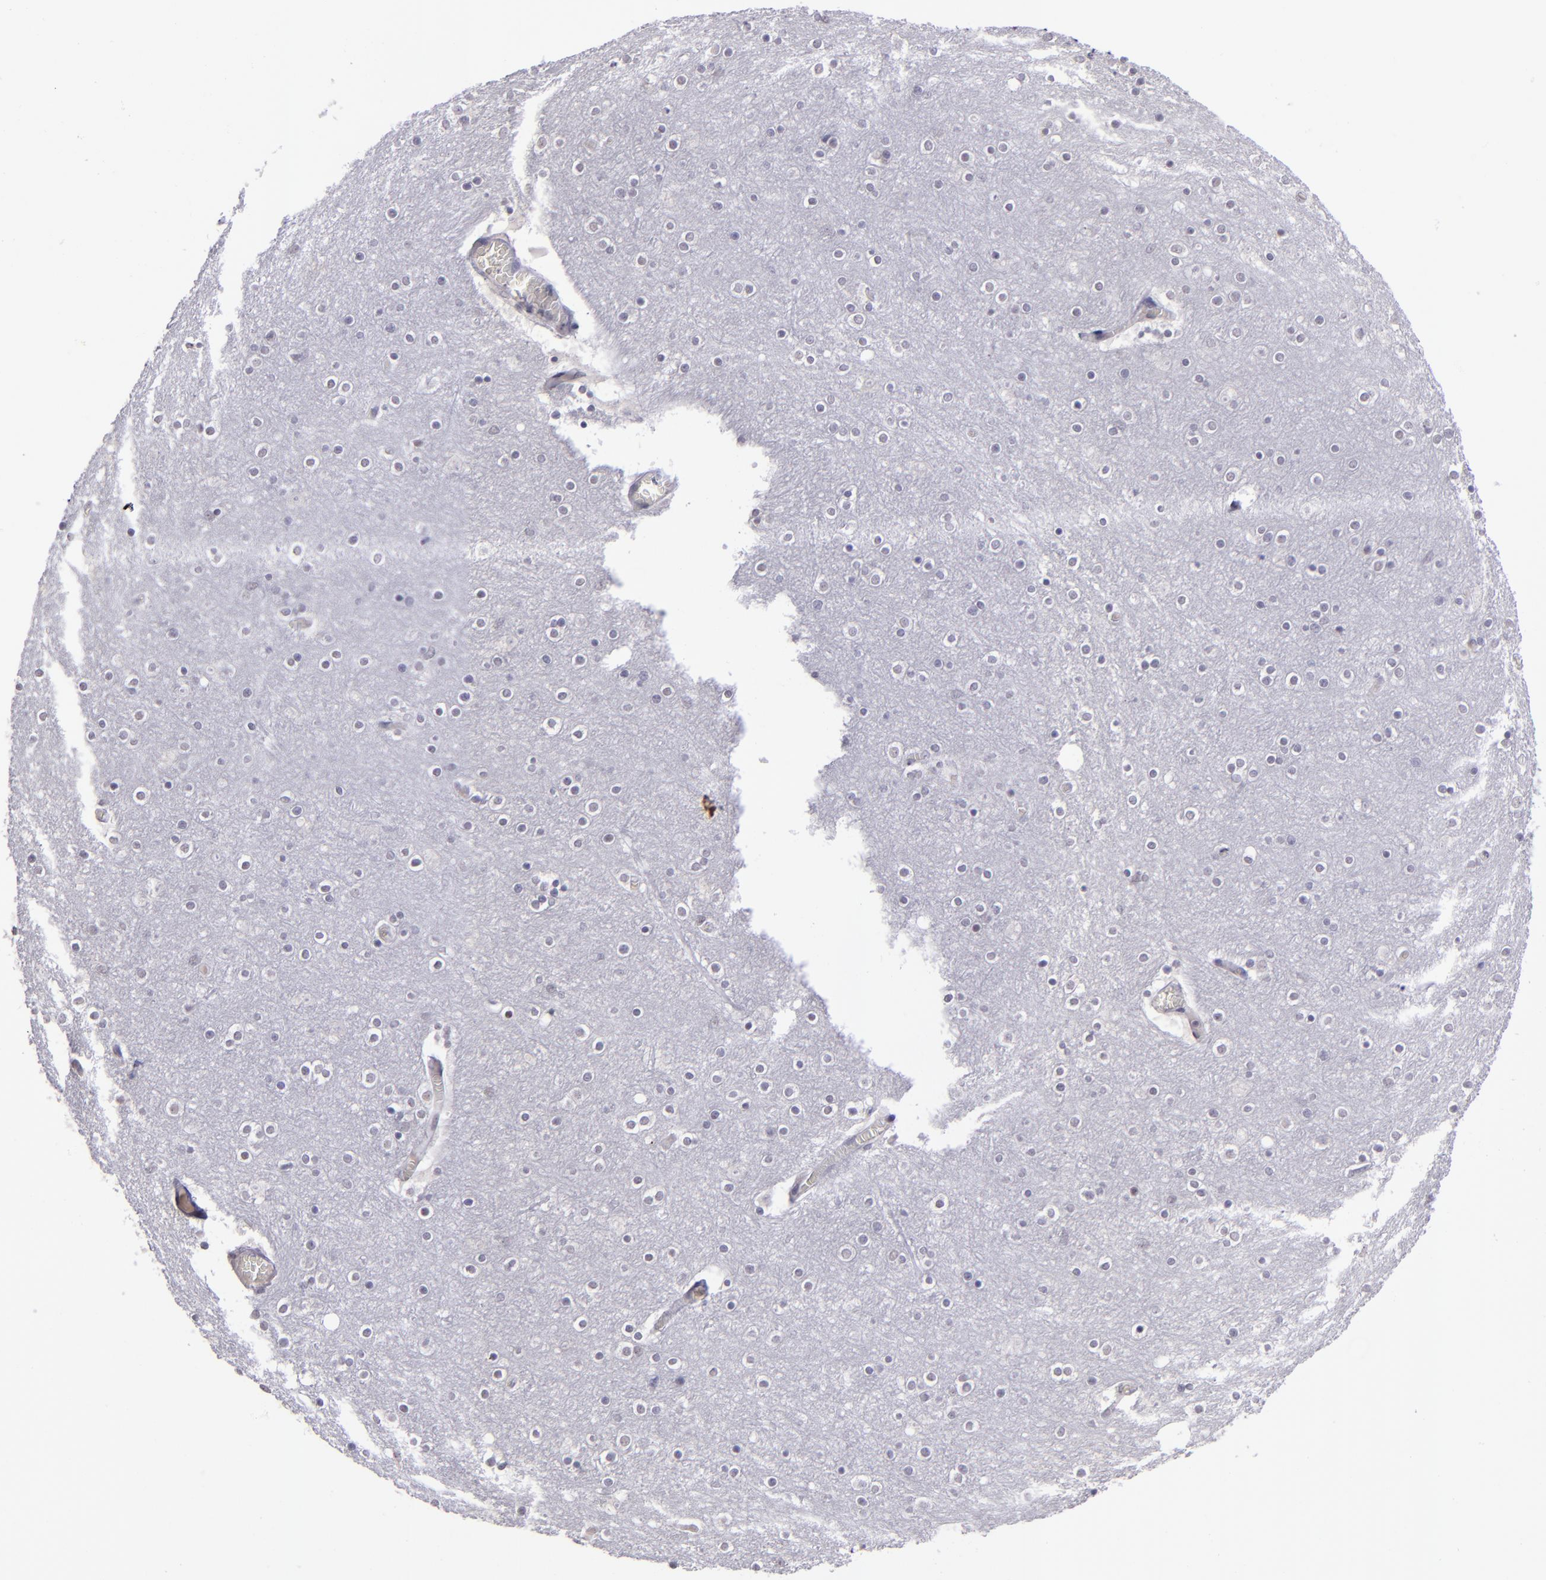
{"staining": {"intensity": "negative", "quantity": "none", "location": "none"}, "tissue": "cerebral cortex", "cell_type": "Endothelial cells", "image_type": "normal", "snomed": [{"axis": "morphology", "description": "Normal tissue, NOS"}, {"axis": "topography", "description": "Cerebral cortex"}], "caption": "Benign cerebral cortex was stained to show a protein in brown. There is no significant expression in endothelial cells. (Brightfield microscopy of DAB IHC at high magnification).", "gene": "OTUB2", "patient": {"sex": "female", "age": 54}}